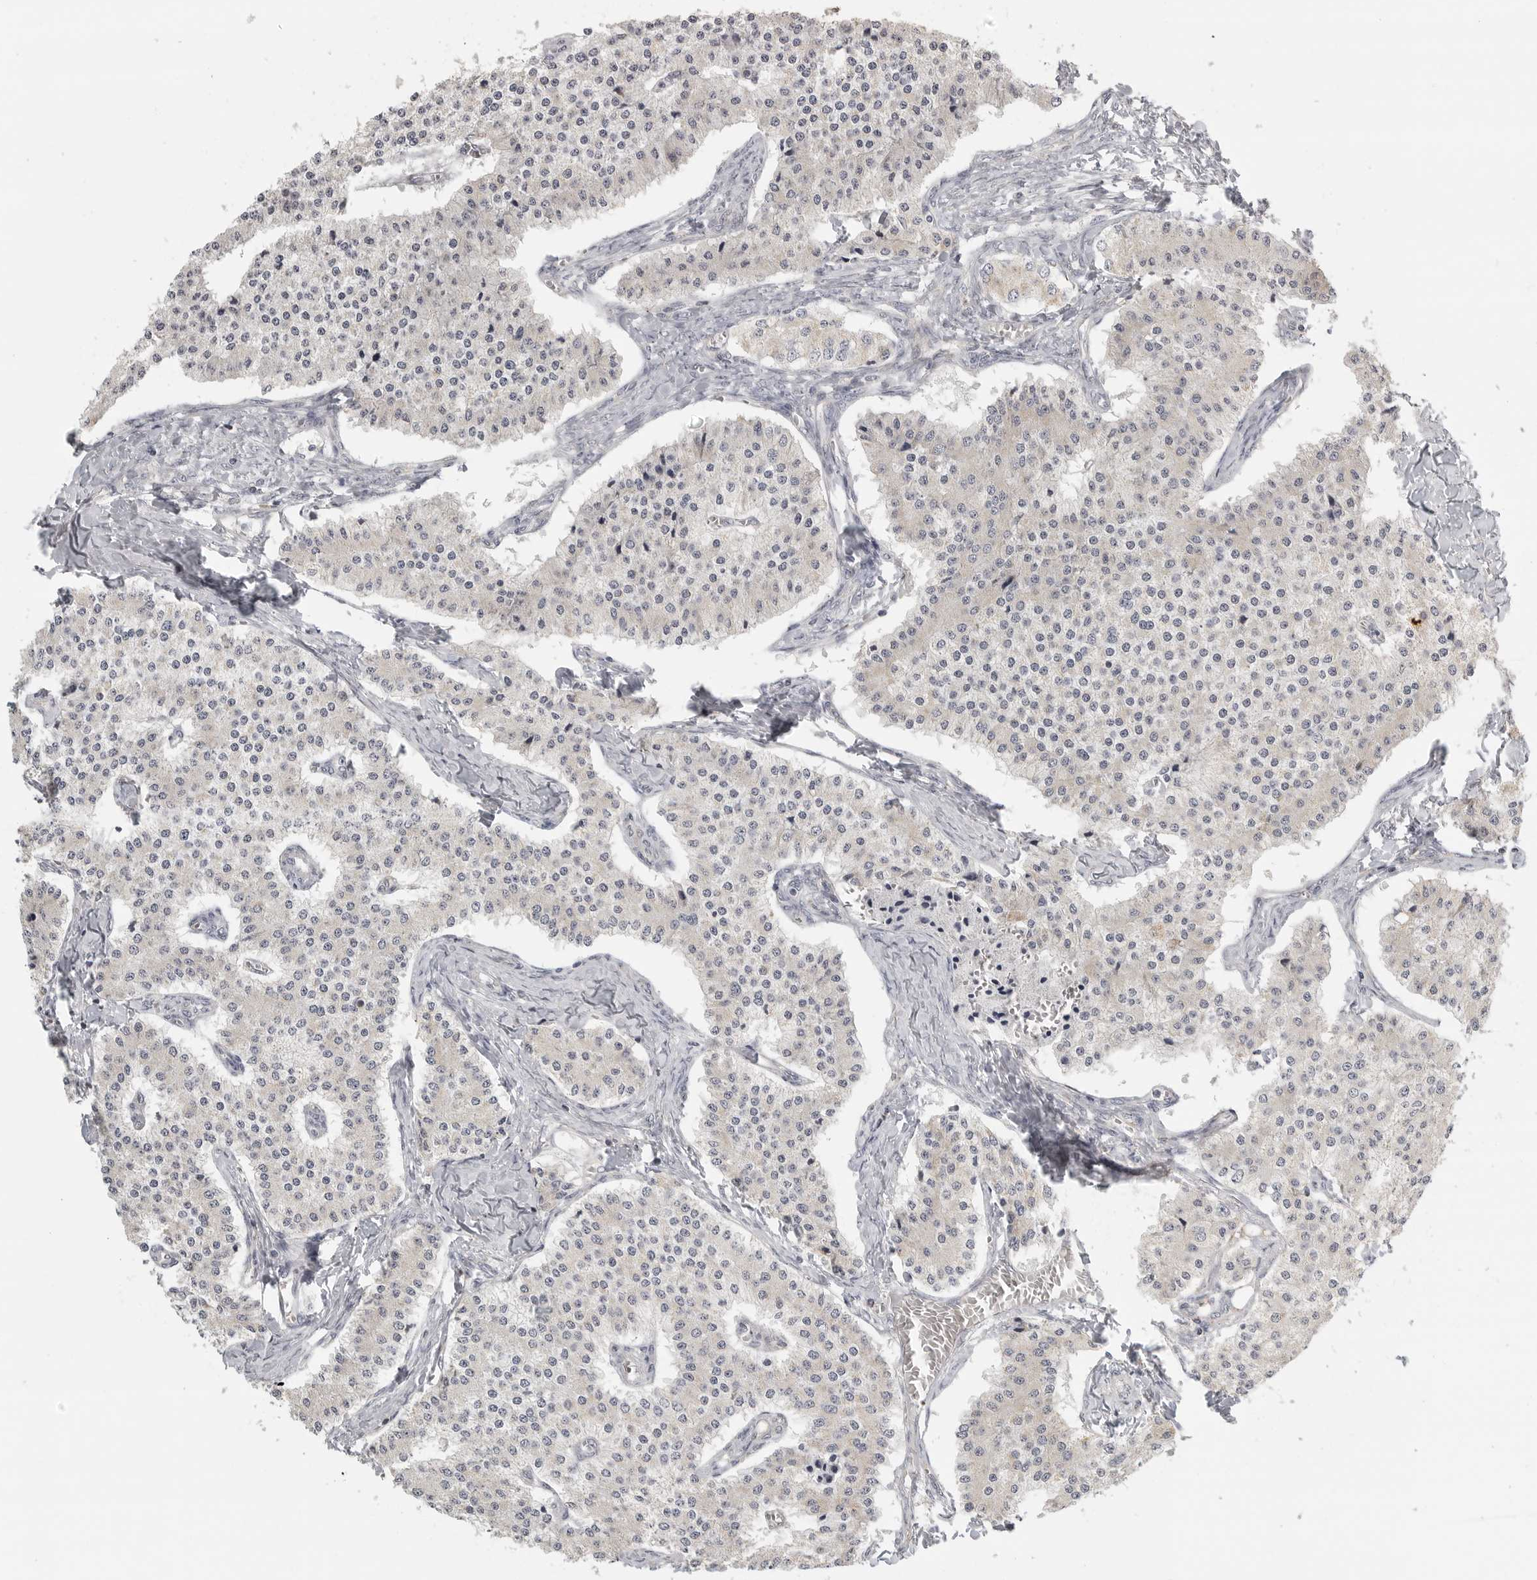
{"staining": {"intensity": "negative", "quantity": "none", "location": "none"}, "tissue": "carcinoid", "cell_type": "Tumor cells", "image_type": "cancer", "snomed": [{"axis": "morphology", "description": "Carcinoid, malignant, NOS"}, {"axis": "topography", "description": "Colon"}], "caption": "Tumor cells are negative for brown protein staining in malignant carcinoid.", "gene": "RXFP3", "patient": {"sex": "female", "age": 52}}